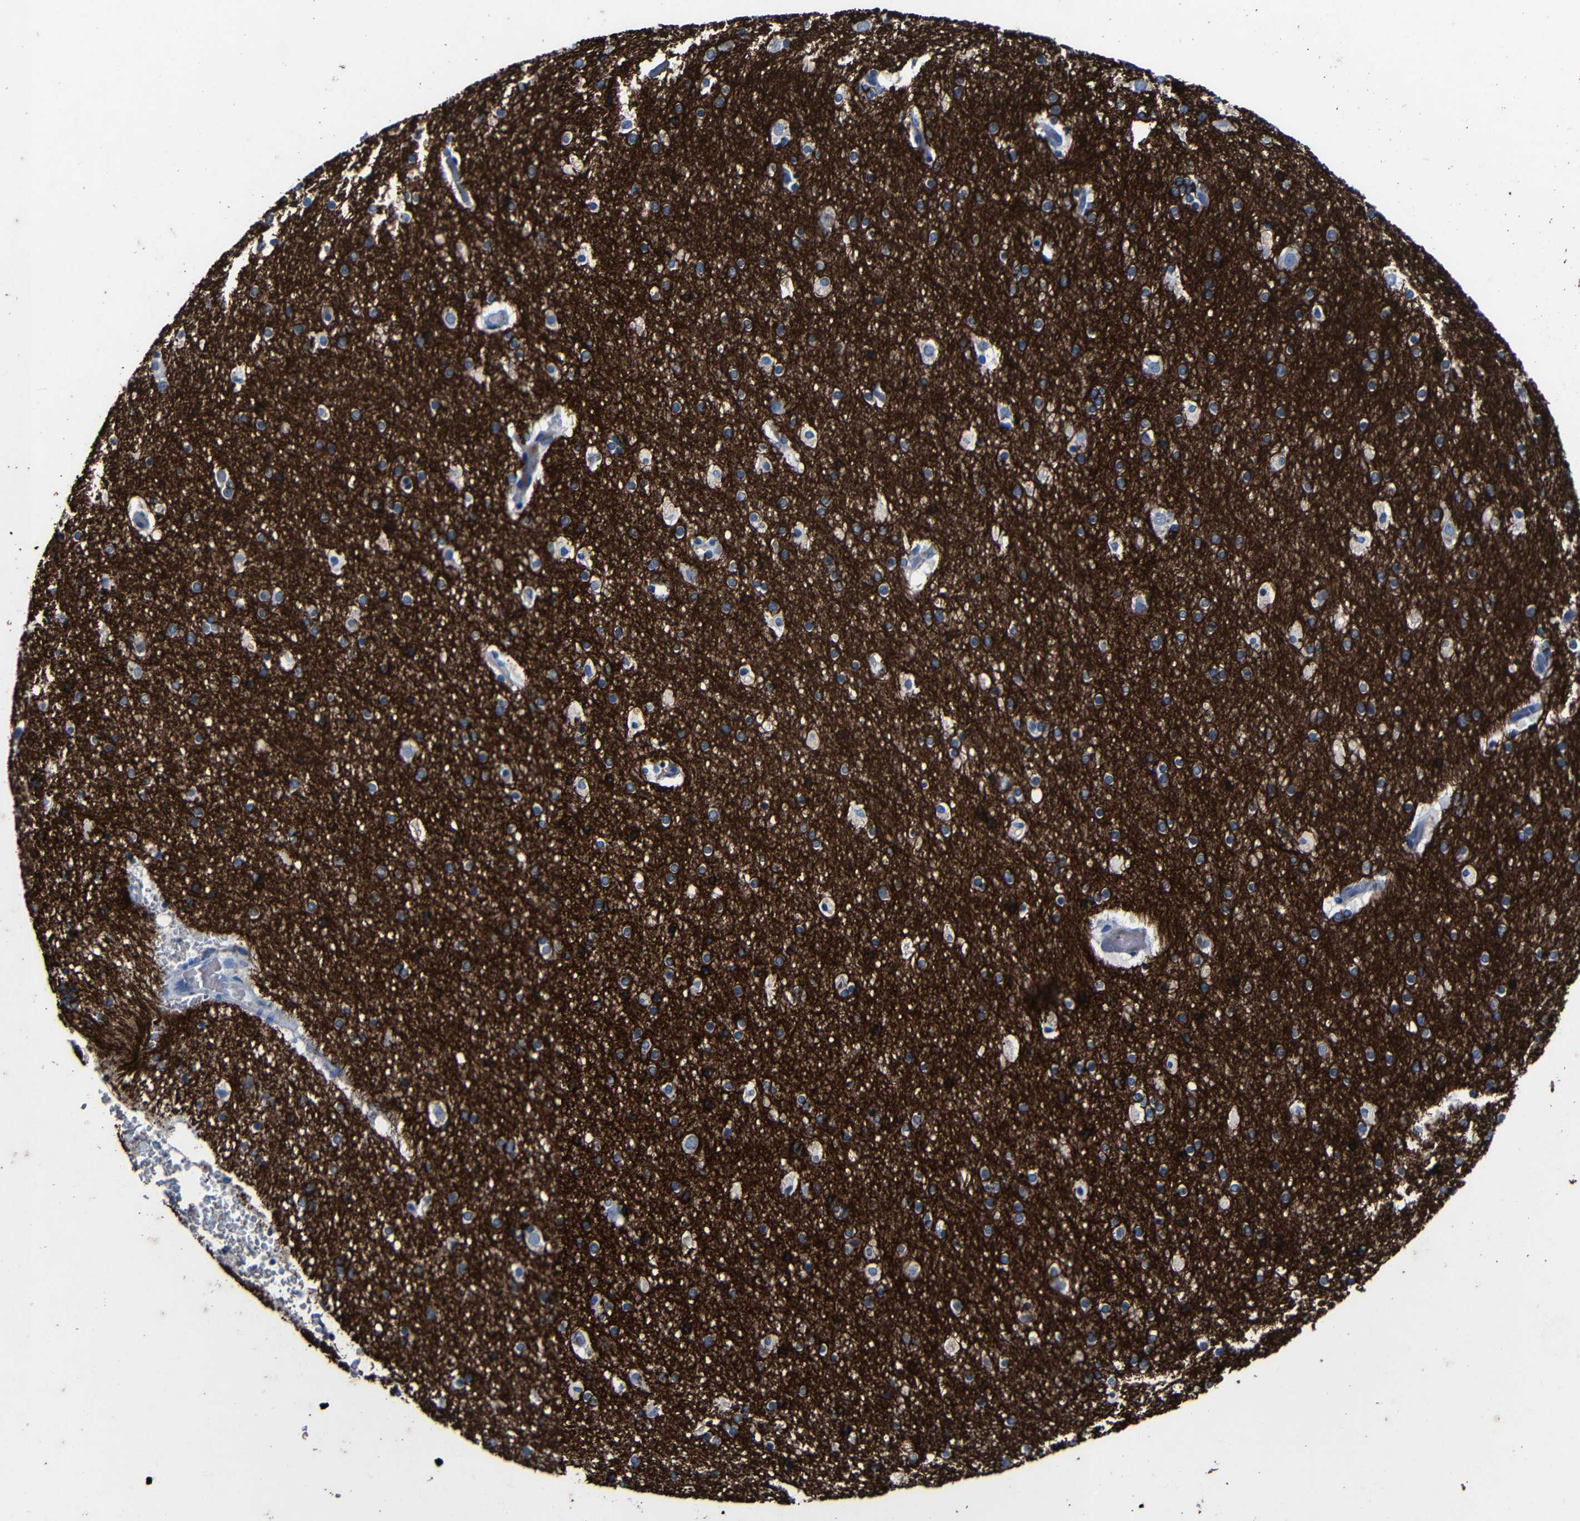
{"staining": {"intensity": "negative", "quantity": "none", "location": "none"}, "tissue": "cerebral cortex", "cell_type": "Endothelial cells", "image_type": "normal", "snomed": [{"axis": "morphology", "description": "Normal tissue, NOS"}, {"axis": "topography", "description": "Cerebral cortex"}], "caption": "Histopathology image shows no protein expression in endothelial cells of benign cerebral cortex.", "gene": "CLDN11", "patient": {"sex": "male", "age": 57}}